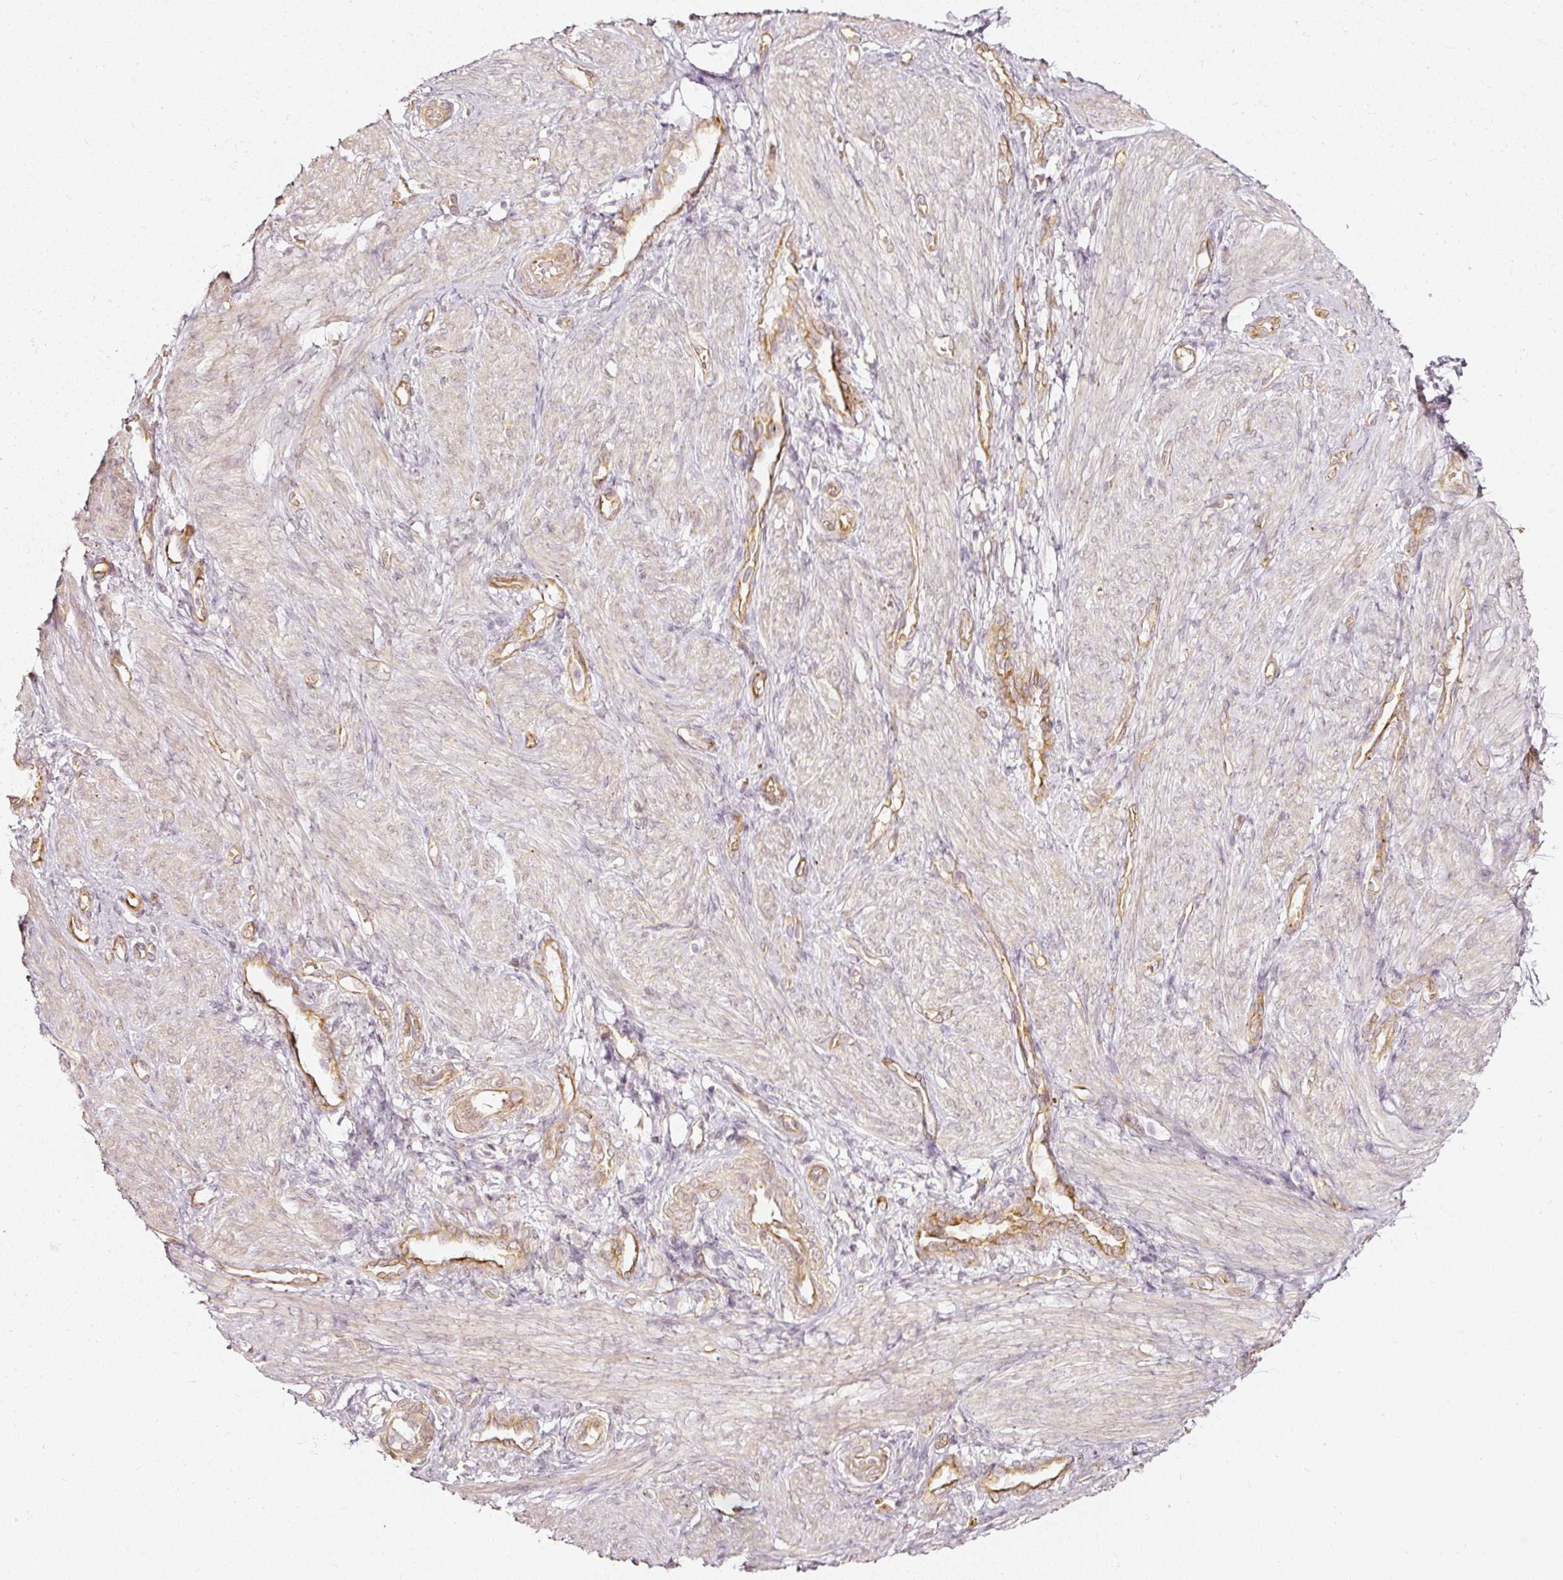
{"staining": {"intensity": "negative", "quantity": "none", "location": "none"}, "tissue": "endometrium", "cell_type": "Cells in endometrial stroma", "image_type": "normal", "snomed": [{"axis": "morphology", "description": "Normal tissue, NOS"}, {"axis": "topography", "description": "Endometrium"}], "caption": "Immunohistochemistry (IHC) of benign endometrium demonstrates no expression in cells in endometrial stroma.", "gene": "DRD2", "patient": {"sex": "female", "age": 34}}